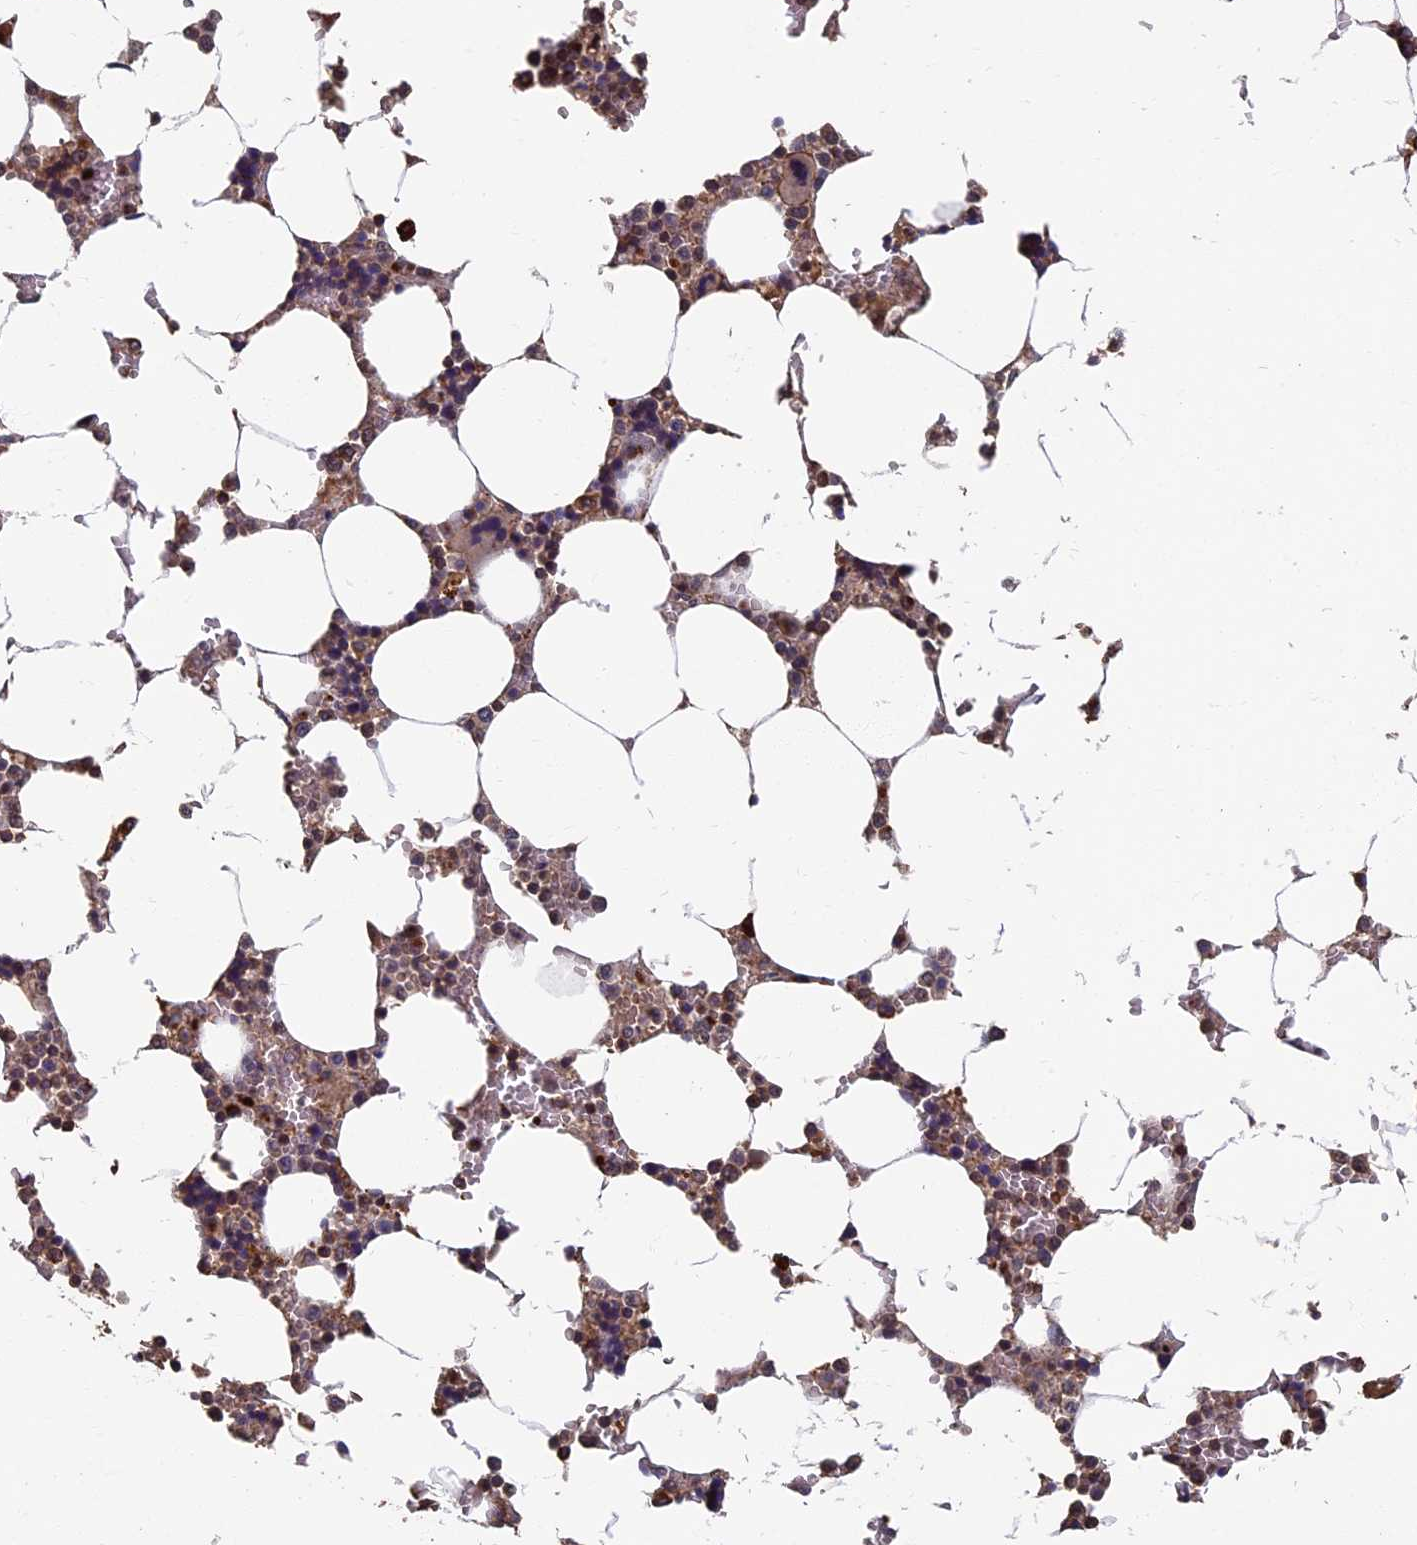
{"staining": {"intensity": "moderate", "quantity": ">75%", "location": "cytoplasmic/membranous,nuclear"}, "tissue": "bone marrow", "cell_type": "Hematopoietic cells", "image_type": "normal", "snomed": [{"axis": "morphology", "description": "Normal tissue, NOS"}, {"axis": "topography", "description": "Bone marrow"}], "caption": "The photomicrograph shows a brown stain indicating the presence of a protein in the cytoplasmic/membranous,nuclear of hematopoietic cells in bone marrow.", "gene": "RASGRF1", "patient": {"sex": "male", "age": 64}}